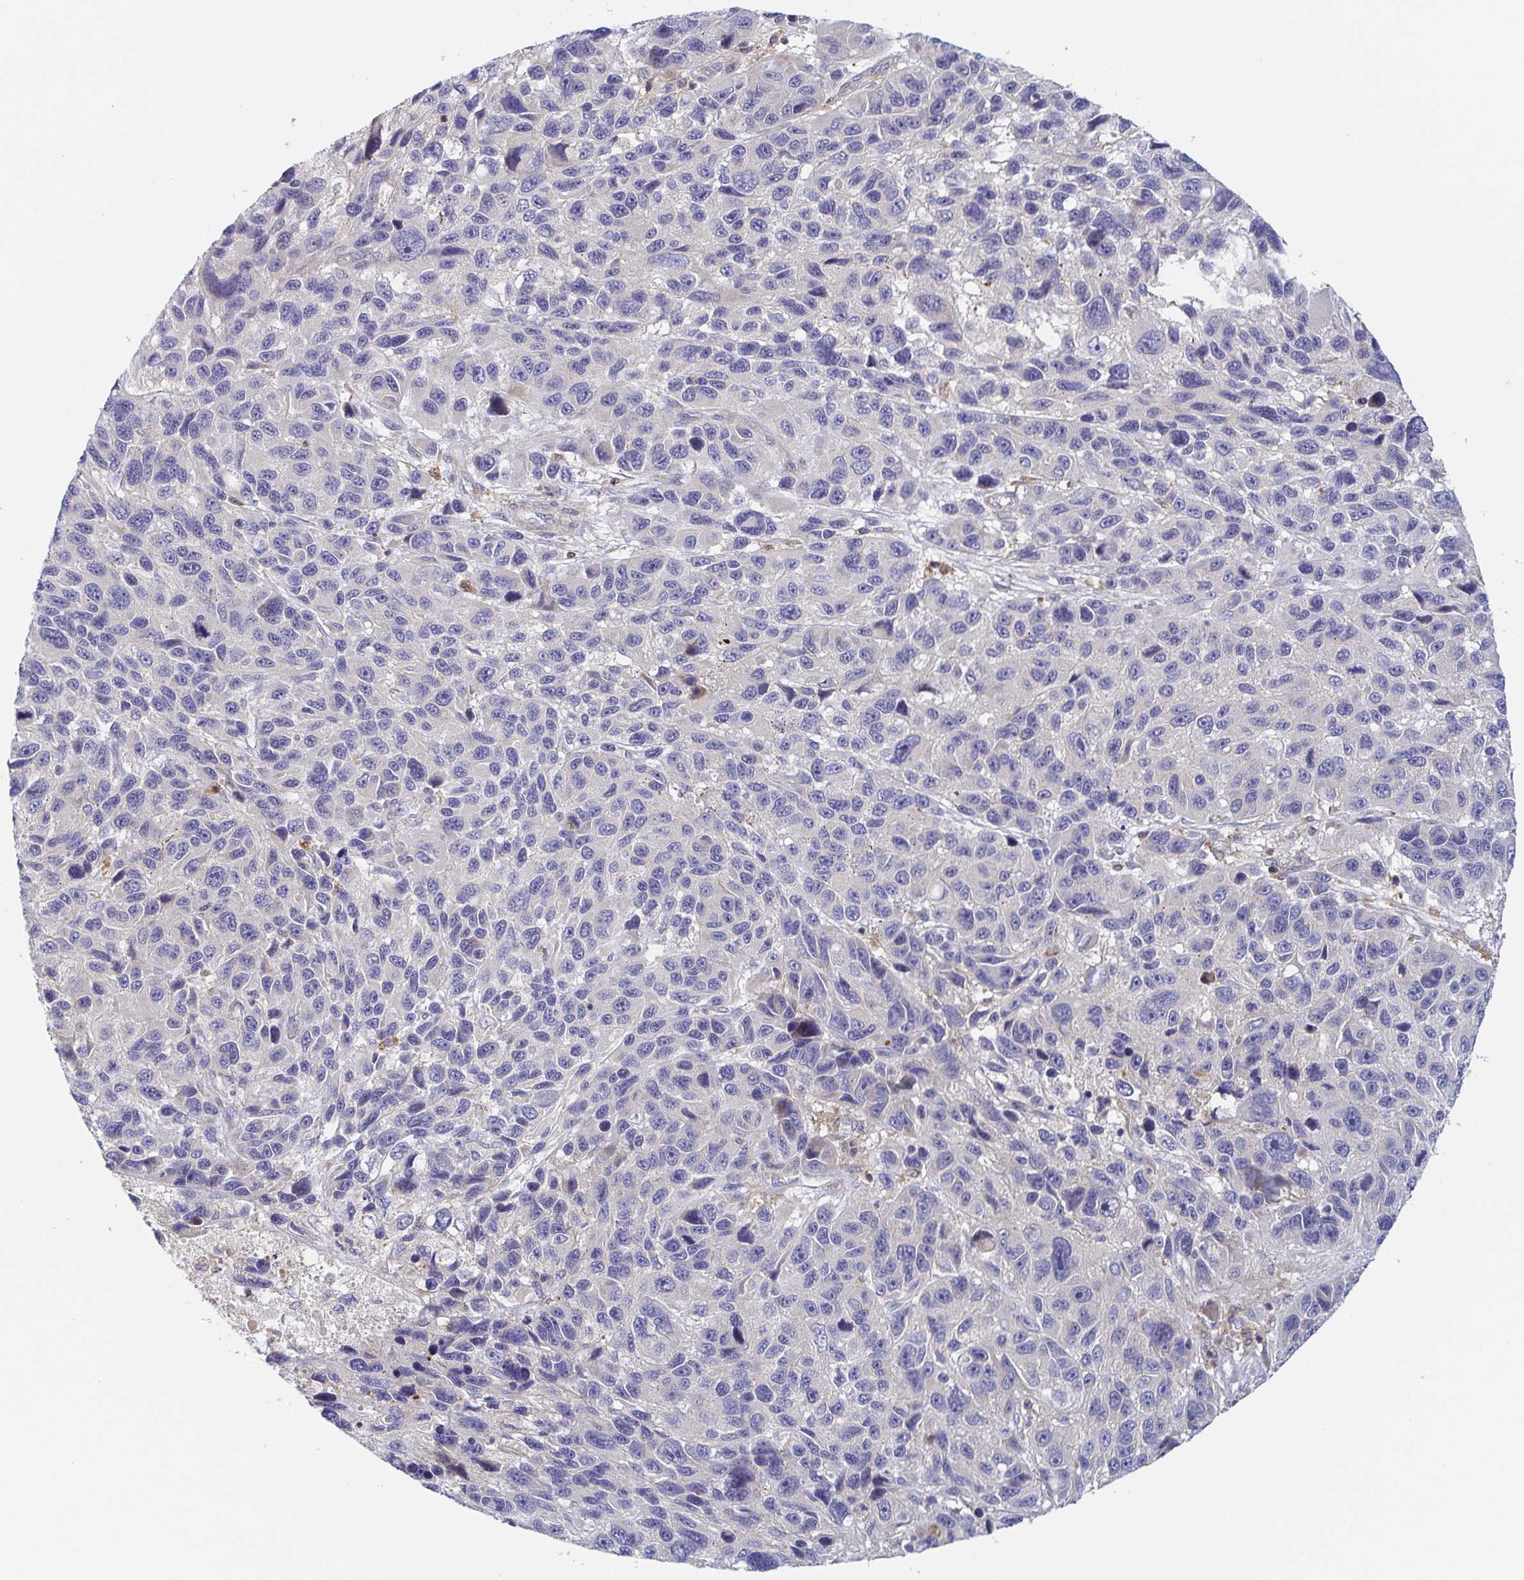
{"staining": {"intensity": "negative", "quantity": "none", "location": "none"}, "tissue": "melanoma", "cell_type": "Tumor cells", "image_type": "cancer", "snomed": [{"axis": "morphology", "description": "Malignant melanoma, NOS"}, {"axis": "topography", "description": "Skin"}], "caption": "DAB immunohistochemical staining of human melanoma exhibits no significant positivity in tumor cells. Brightfield microscopy of IHC stained with DAB (brown) and hematoxylin (blue), captured at high magnification.", "gene": "TUFT1", "patient": {"sex": "male", "age": 53}}